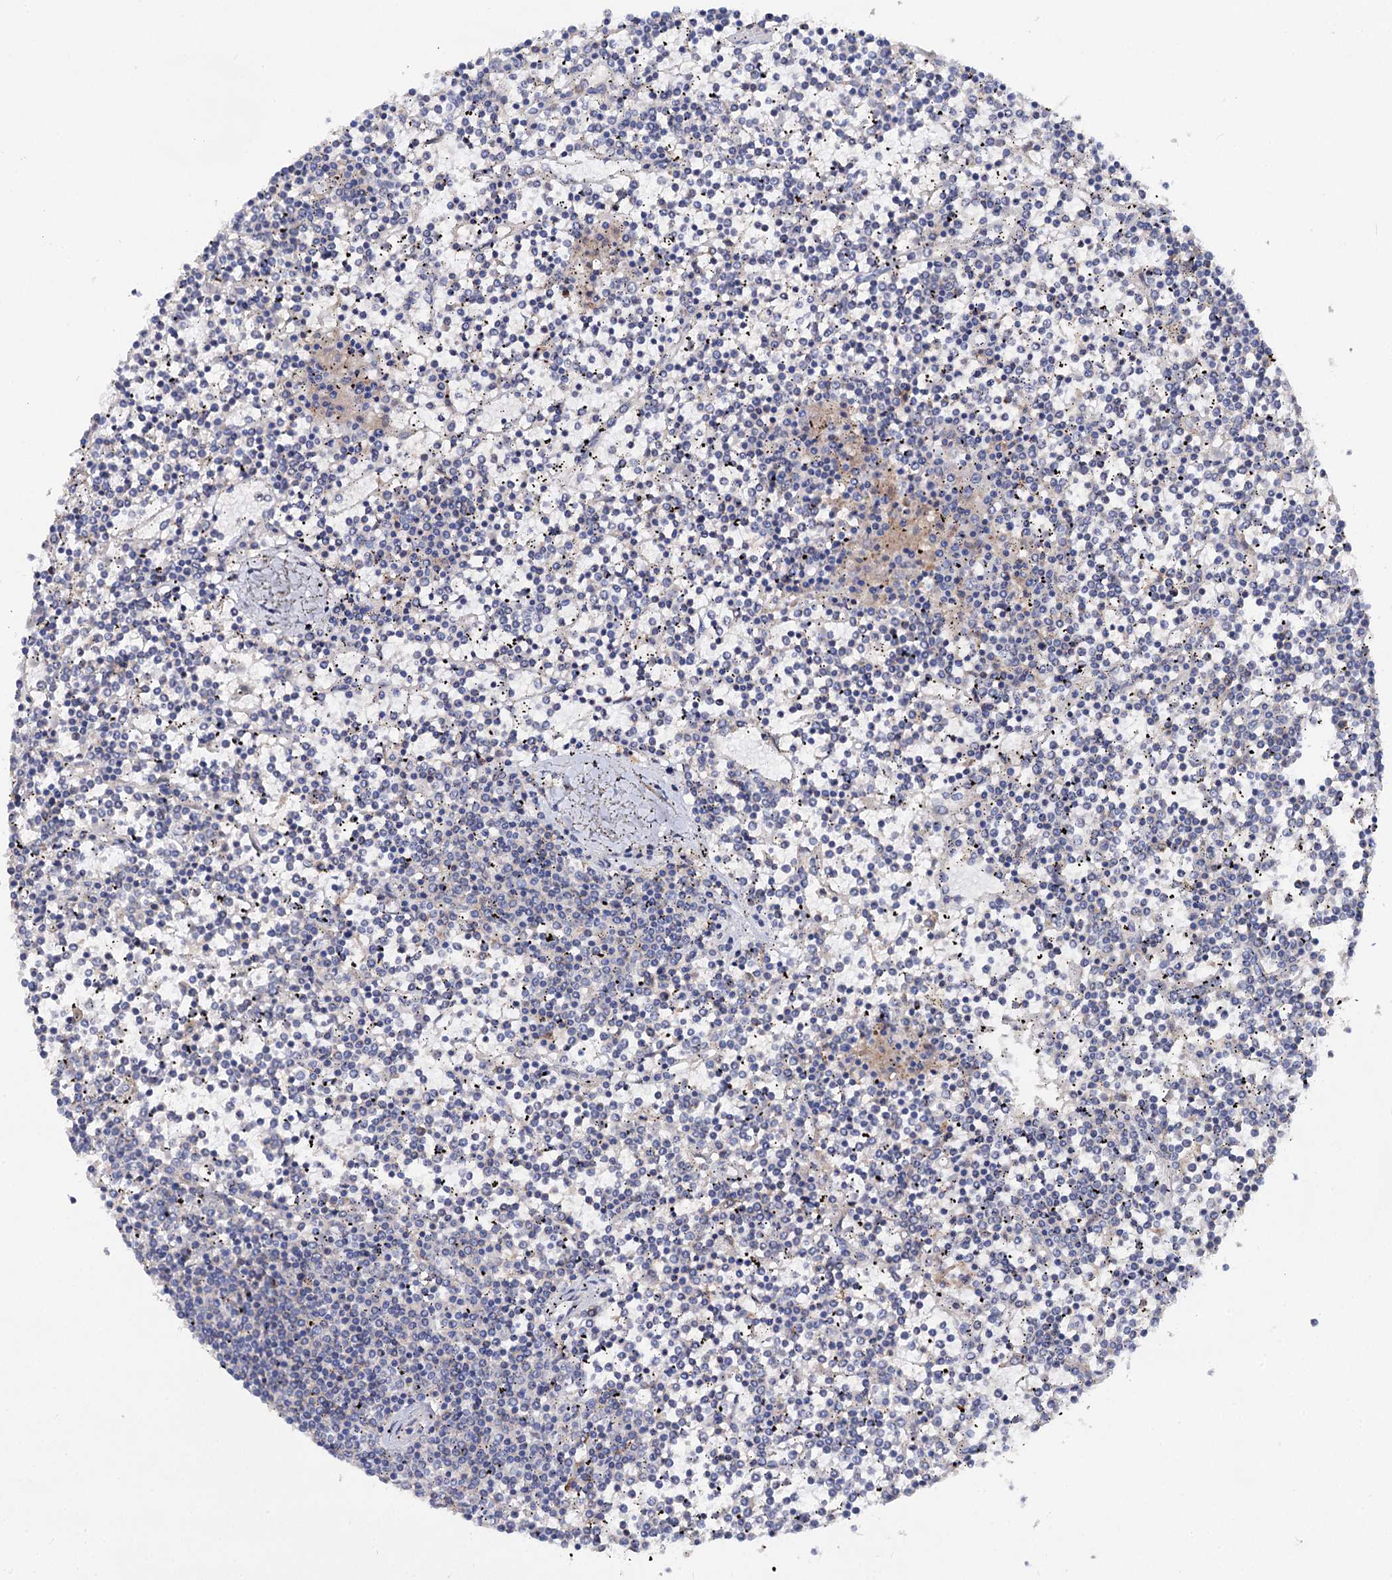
{"staining": {"intensity": "negative", "quantity": "none", "location": "none"}, "tissue": "lymphoma", "cell_type": "Tumor cells", "image_type": "cancer", "snomed": [{"axis": "morphology", "description": "Malignant lymphoma, non-Hodgkin's type, Low grade"}, {"axis": "topography", "description": "Spleen"}], "caption": "IHC of human lymphoma demonstrates no positivity in tumor cells.", "gene": "HVCN1", "patient": {"sex": "female", "age": 19}}